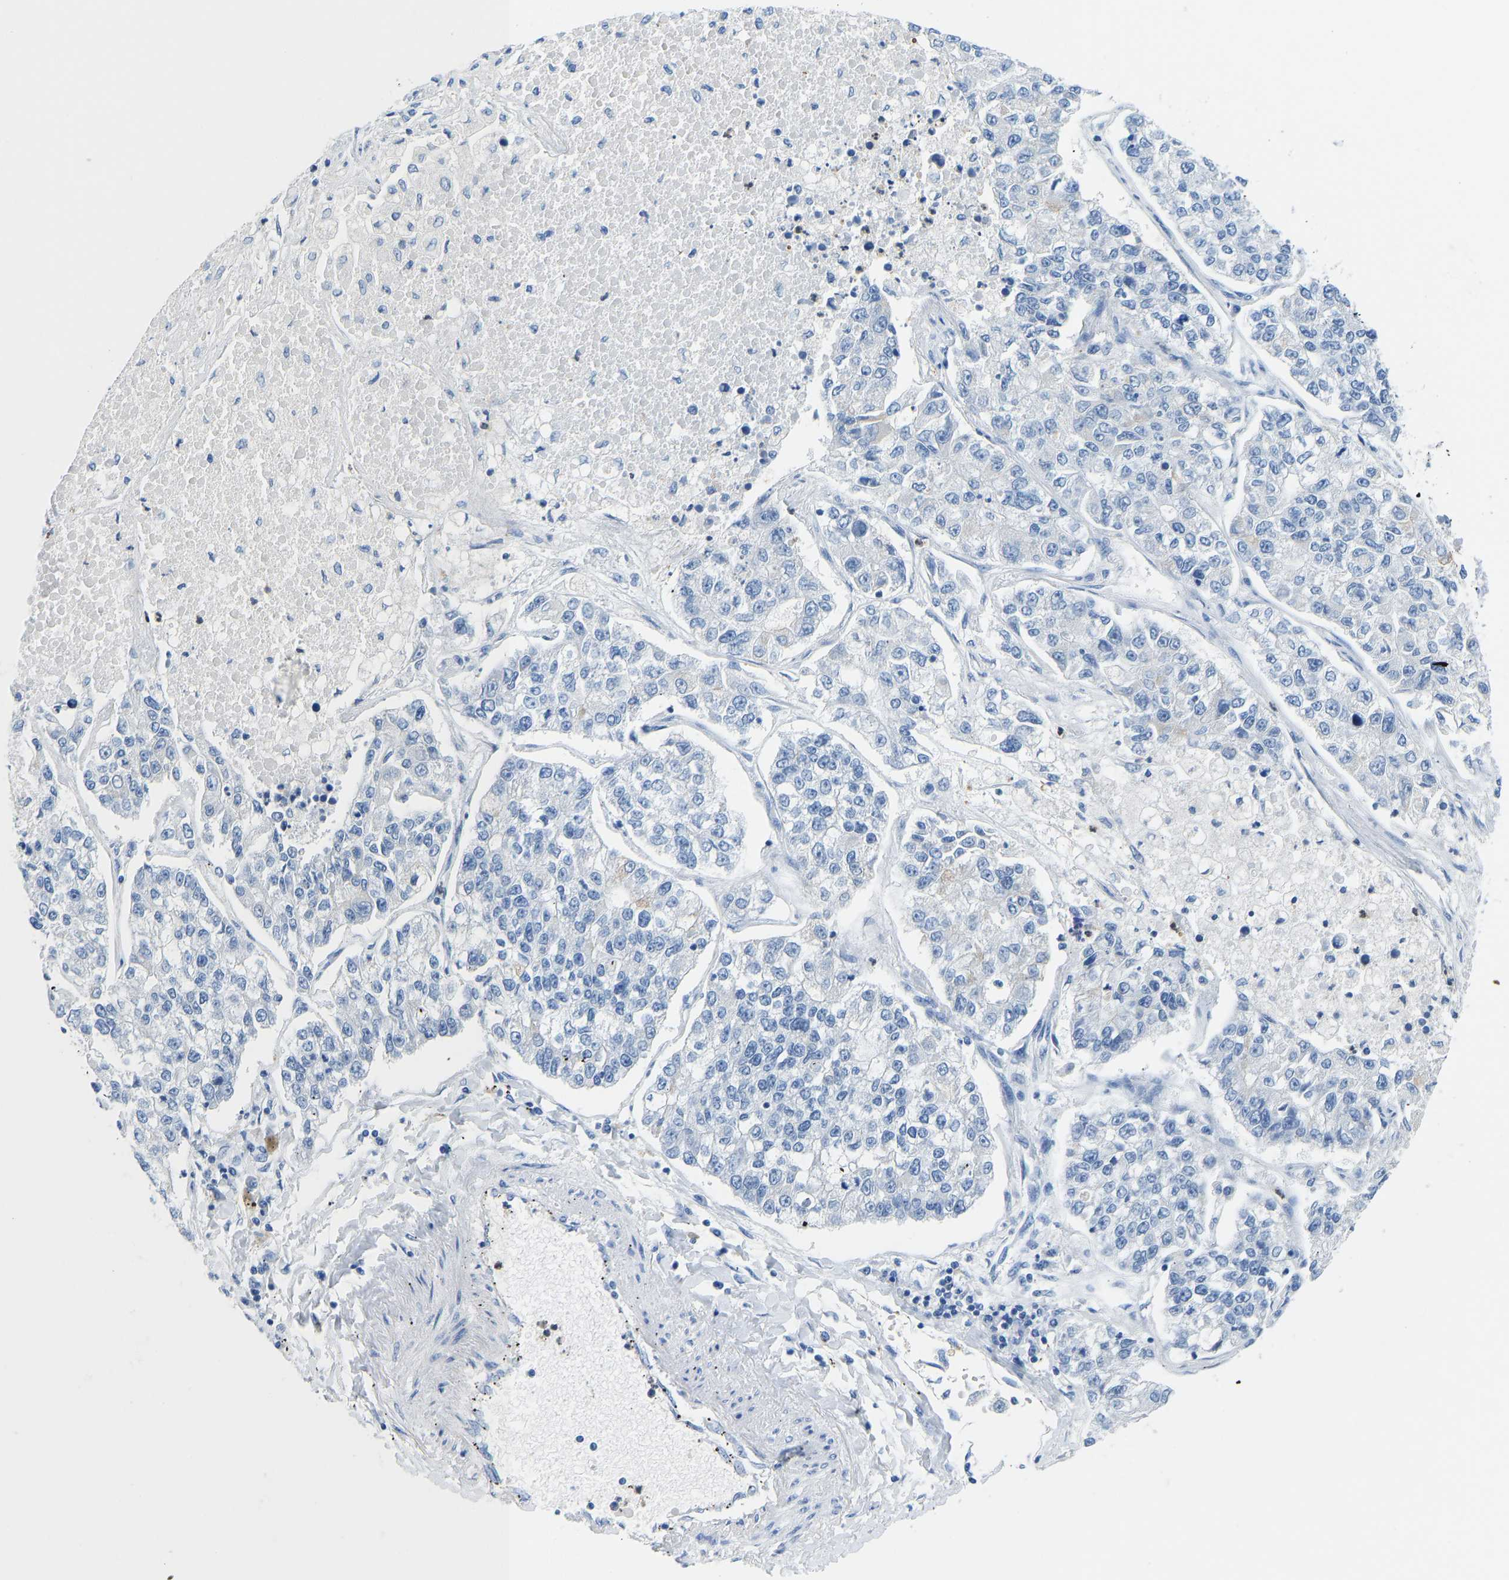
{"staining": {"intensity": "negative", "quantity": "none", "location": "none"}, "tissue": "lung cancer", "cell_type": "Tumor cells", "image_type": "cancer", "snomed": [{"axis": "morphology", "description": "Adenocarcinoma, NOS"}, {"axis": "topography", "description": "Lung"}], "caption": "IHC photomicrograph of neoplastic tissue: lung adenocarcinoma stained with DAB shows no significant protein staining in tumor cells. Nuclei are stained in blue.", "gene": "TXNDC2", "patient": {"sex": "male", "age": 49}}